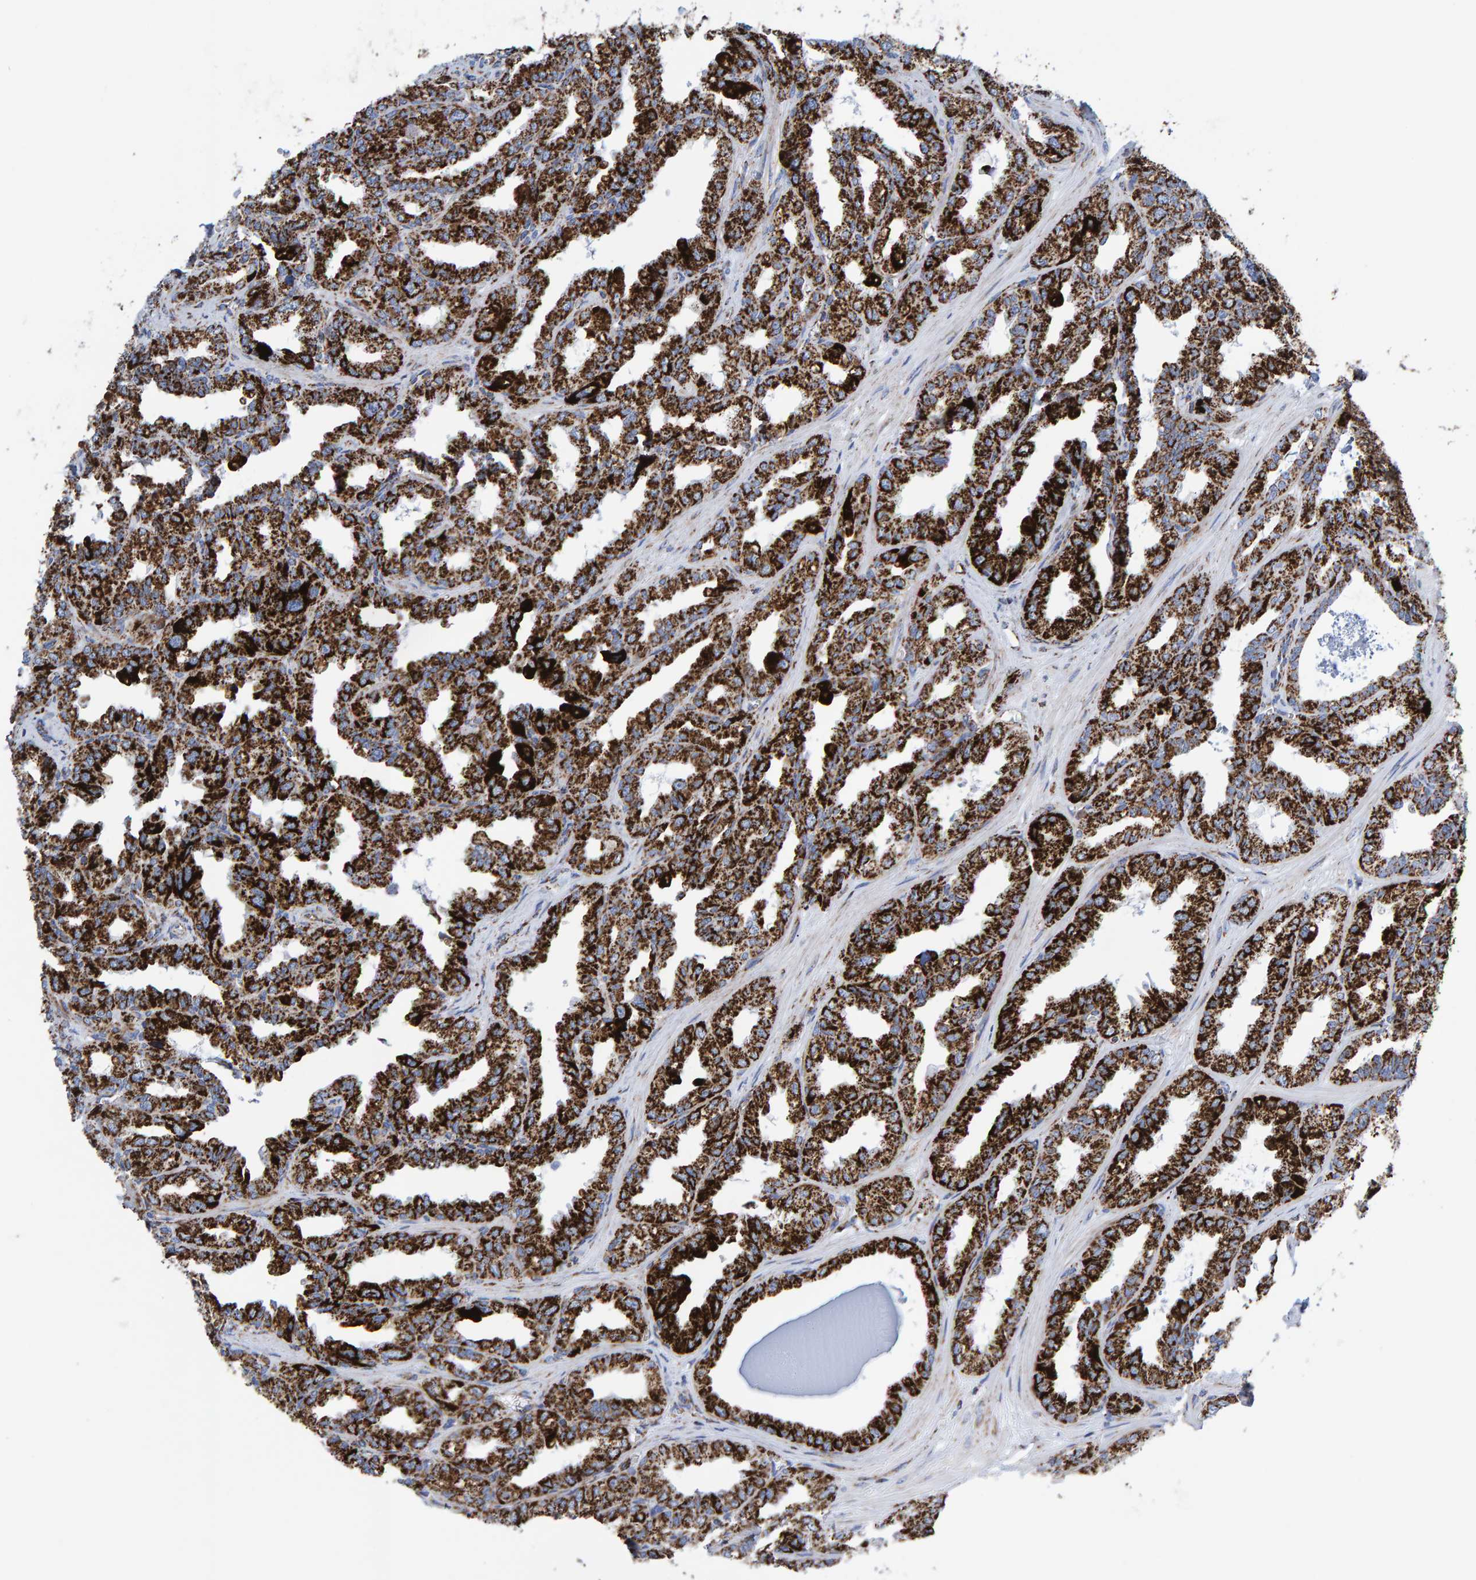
{"staining": {"intensity": "strong", "quantity": ">75%", "location": "cytoplasmic/membranous"}, "tissue": "seminal vesicle", "cell_type": "Glandular cells", "image_type": "normal", "snomed": [{"axis": "morphology", "description": "Normal tissue, NOS"}, {"axis": "topography", "description": "Prostate"}, {"axis": "topography", "description": "Seminal veicle"}], "caption": "The photomicrograph shows a brown stain indicating the presence of a protein in the cytoplasmic/membranous of glandular cells in seminal vesicle. (brown staining indicates protein expression, while blue staining denotes nuclei).", "gene": "ENSG00000262660", "patient": {"sex": "male", "age": 51}}